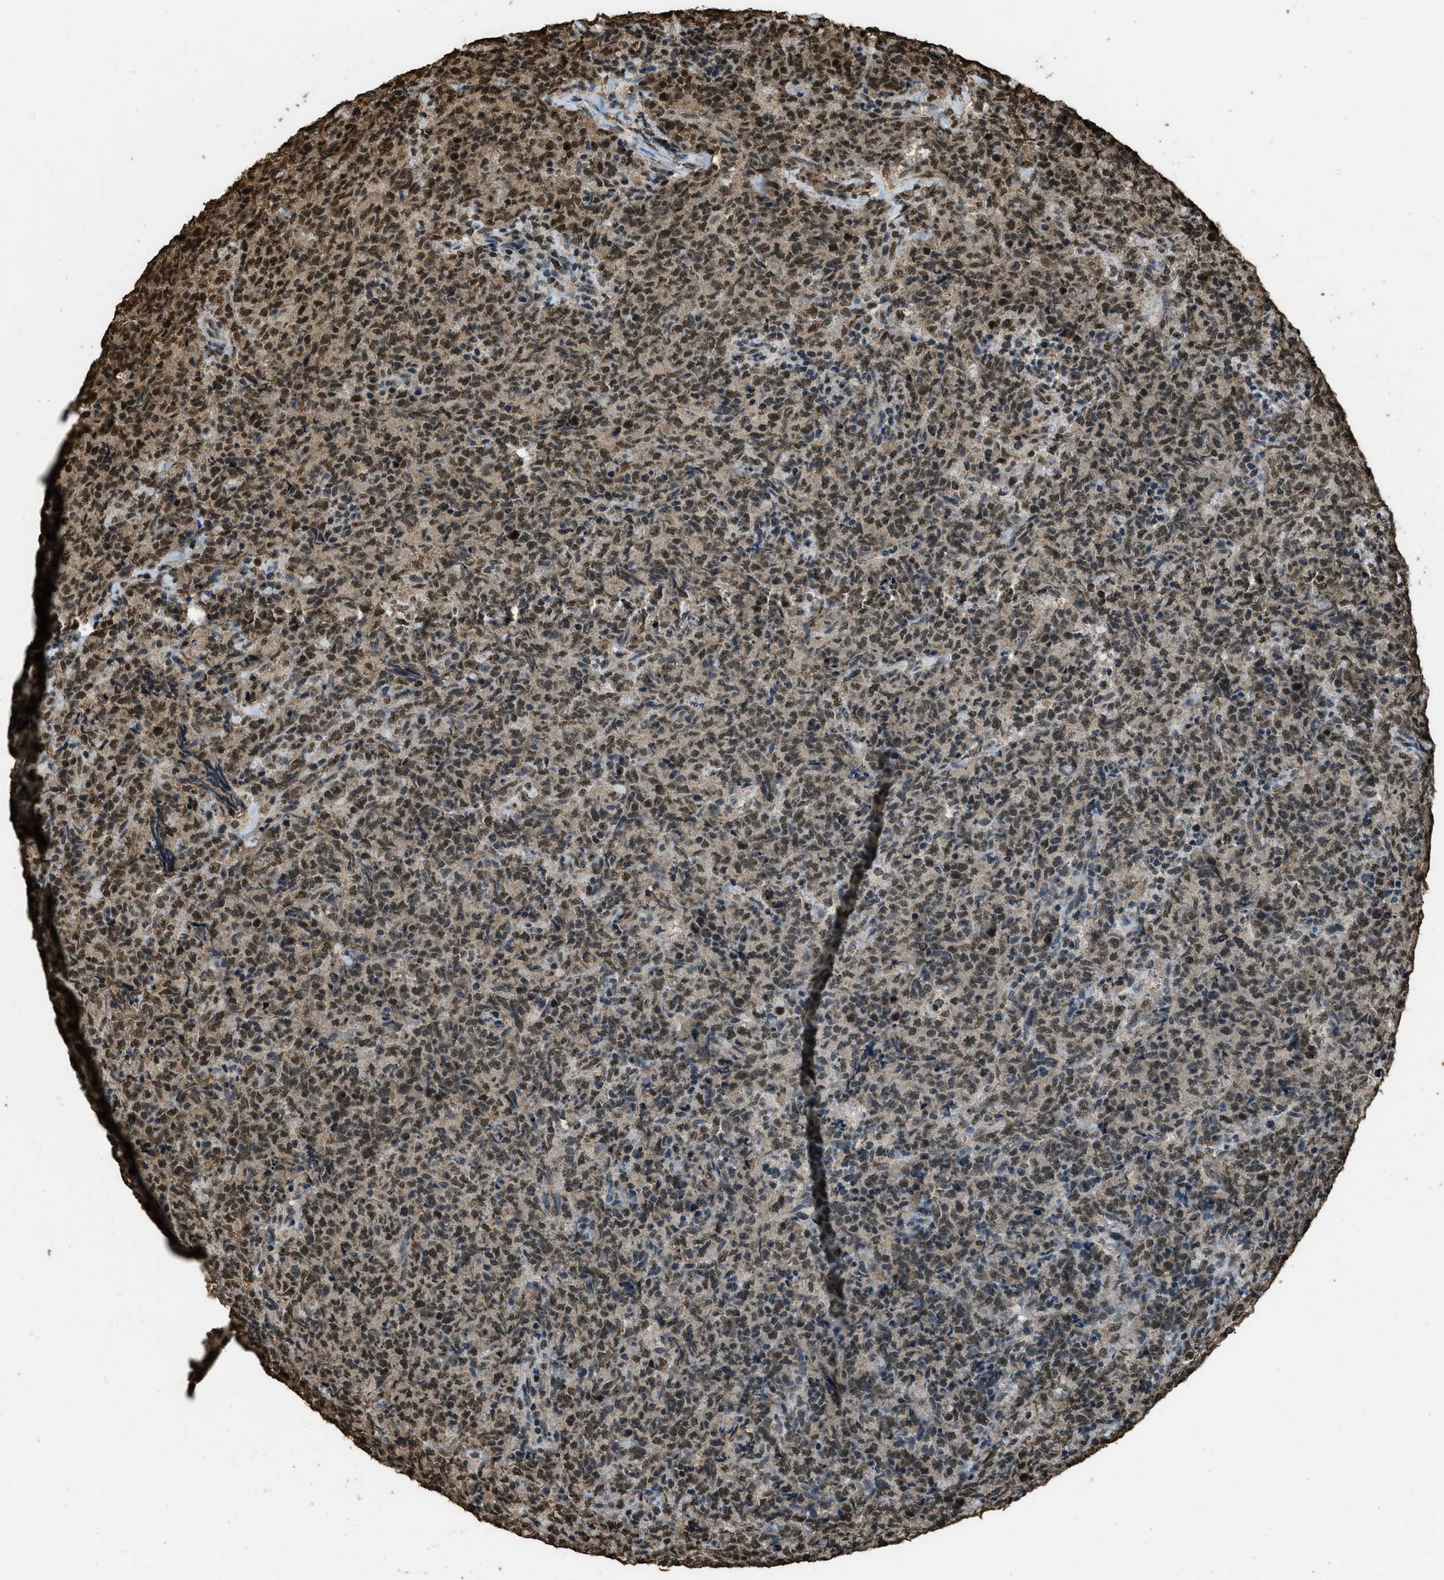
{"staining": {"intensity": "moderate", "quantity": ">75%", "location": "nuclear"}, "tissue": "lymphoma", "cell_type": "Tumor cells", "image_type": "cancer", "snomed": [{"axis": "morphology", "description": "Malignant lymphoma, non-Hodgkin's type, High grade"}, {"axis": "topography", "description": "Tonsil"}], "caption": "Lymphoma stained with a protein marker displays moderate staining in tumor cells.", "gene": "MYB", "patient": {"sex": "female", "age": 36}}